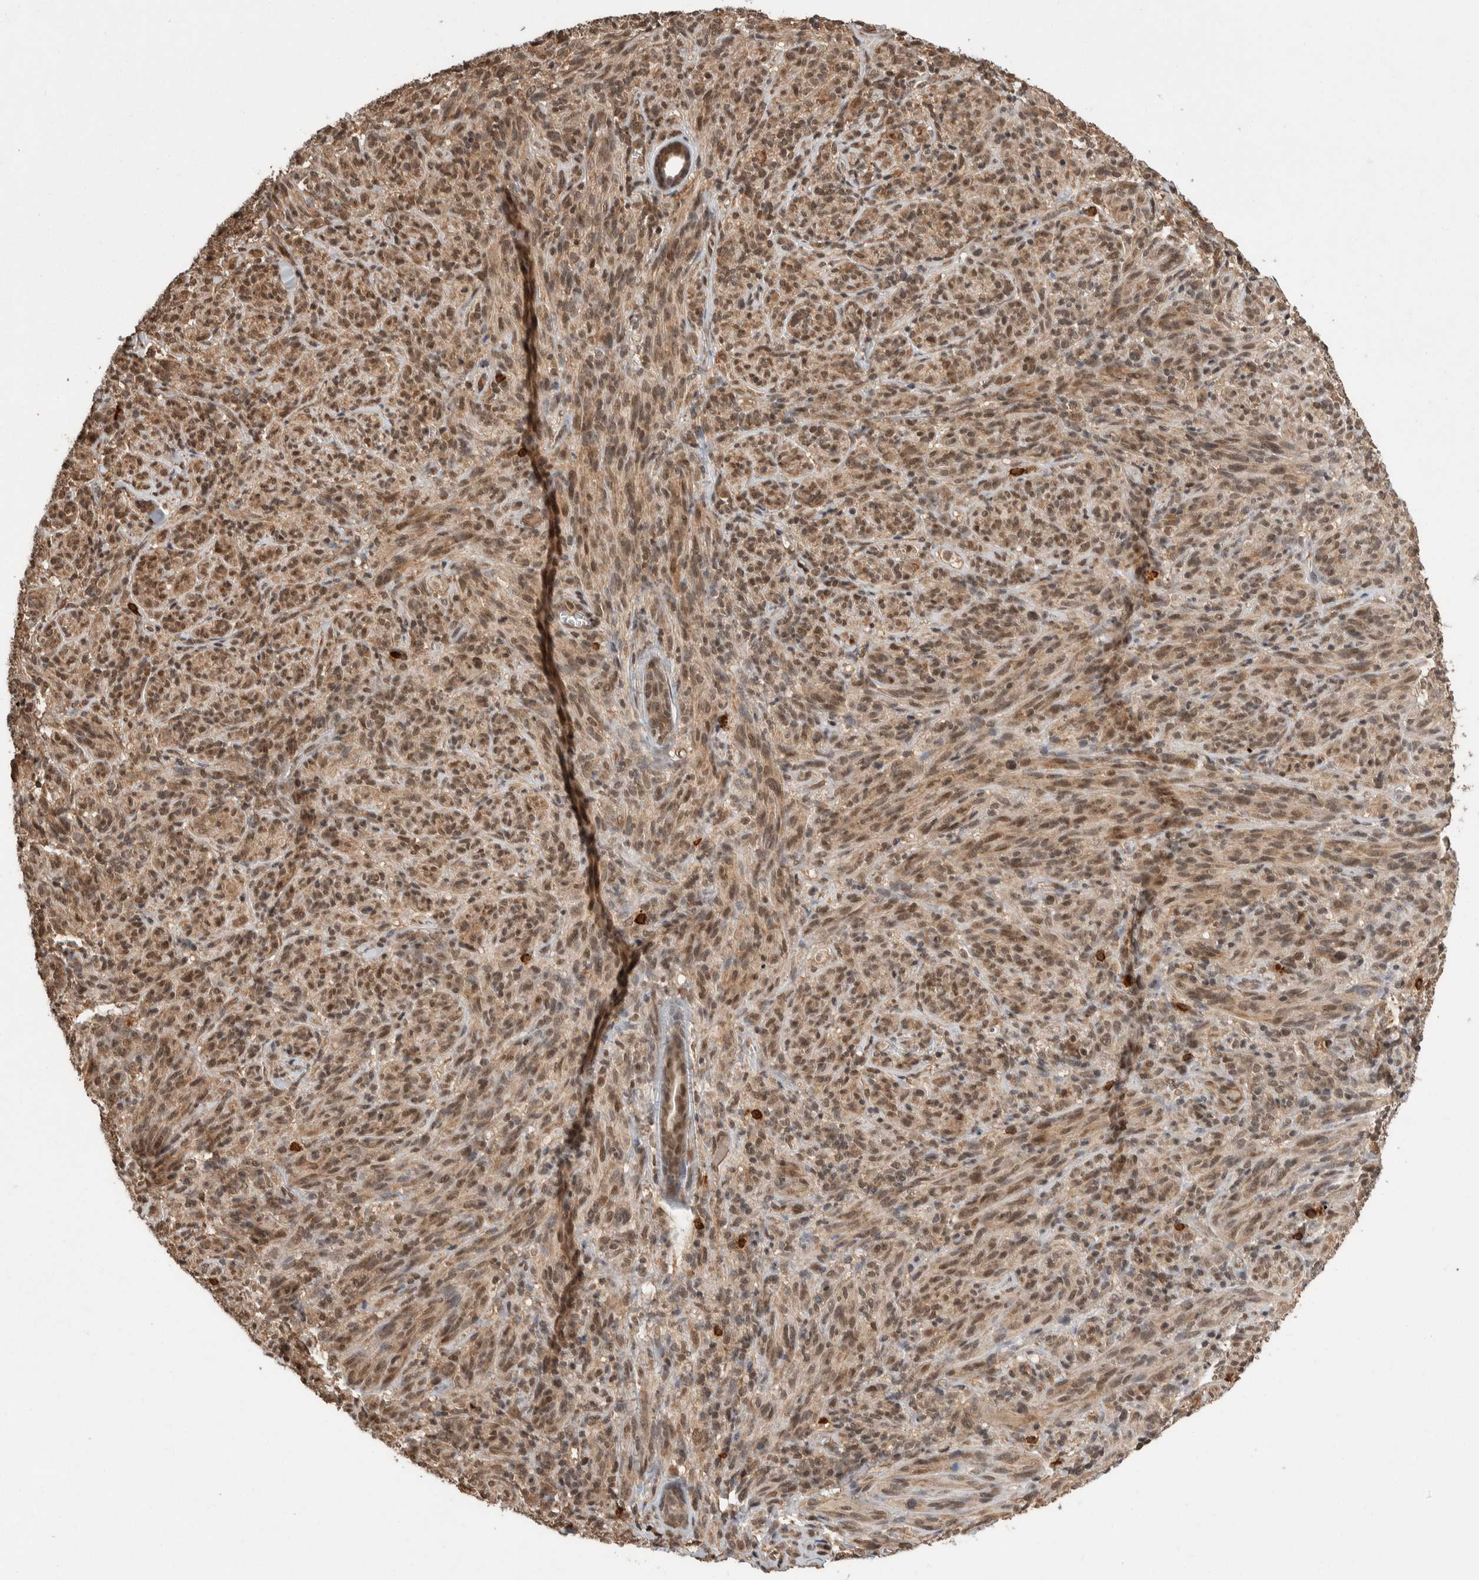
{"staining": {"intensity": "moderate", "quantity": ">75%", "location": "nuclear"}, "tissue": "melanoma", "cell_type": "Tumor cells", "image_type": "cancer", "snomed": [{"axis": "morphology", "description": "Malignant melanoma, NOS"}, {"axis": "topography", "description": "Skin of head"}], "caption": "Human malignant melanoma stained for a protein (brown) reveals moderate nuclear positive positivity in about >75% of tumor cells.", "gene": "ZNF592", "patient": {"sex": "male", "age": 96}}